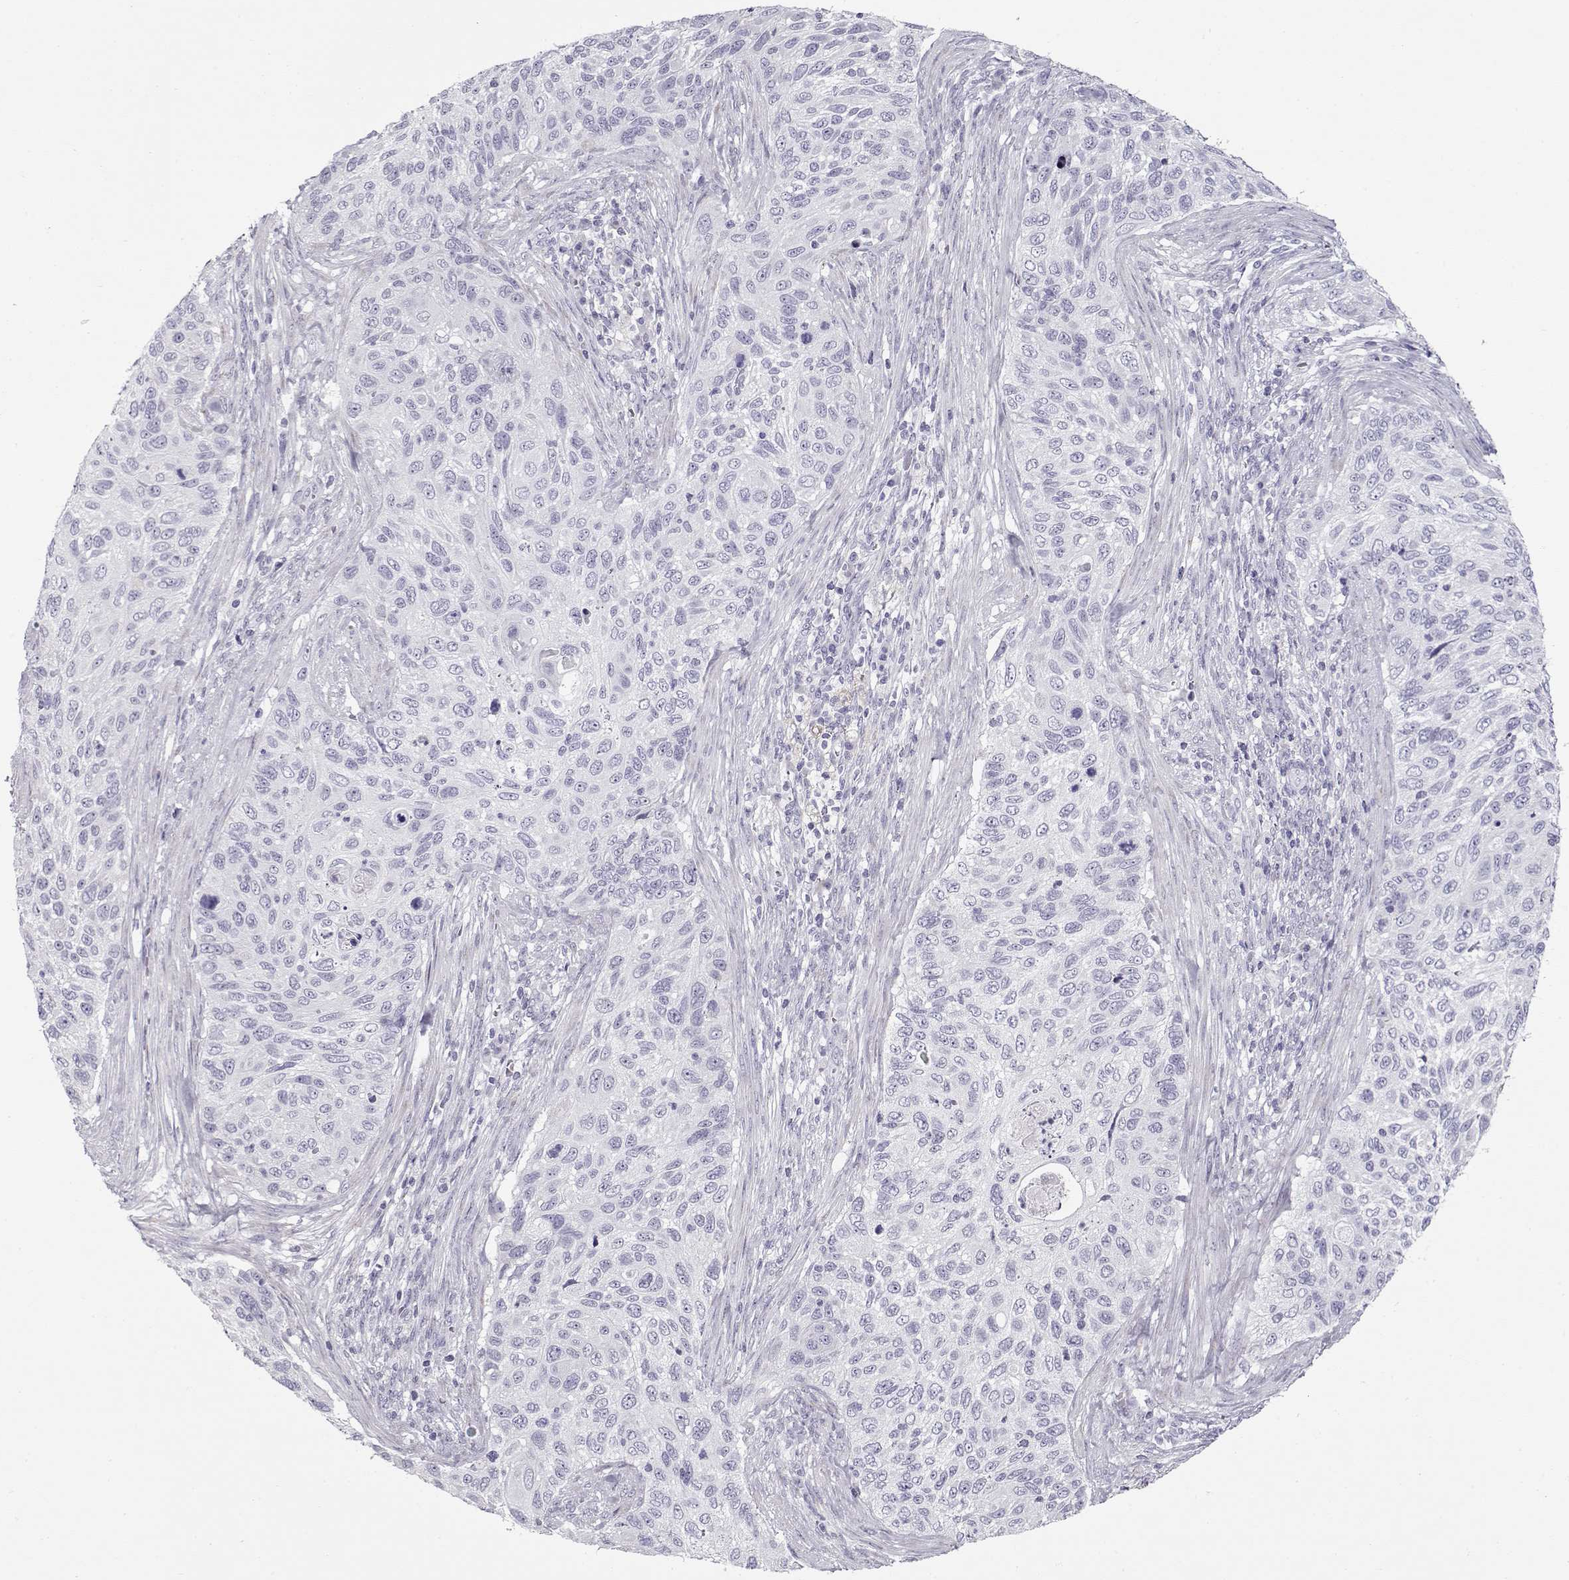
{"staining": {"intensity": "negative", "quantity": "none", "location": "none"}, "tissue": "cervical cancer", "cell_type": "Tumor cells", "image_type": "cancer", "snomed": [{"axis": "morphology", "description": "Squamous cell carcinoma, NOS"}, {"axis": "topography", "description": "Cervix"}], "caption": "The immunohistochemistry image has no significant staining in tumor cells of cervical squamous cell carcinoma tissue.", "gene": "GAGE2A", "patient": {"sex": "female", "age": 70}}